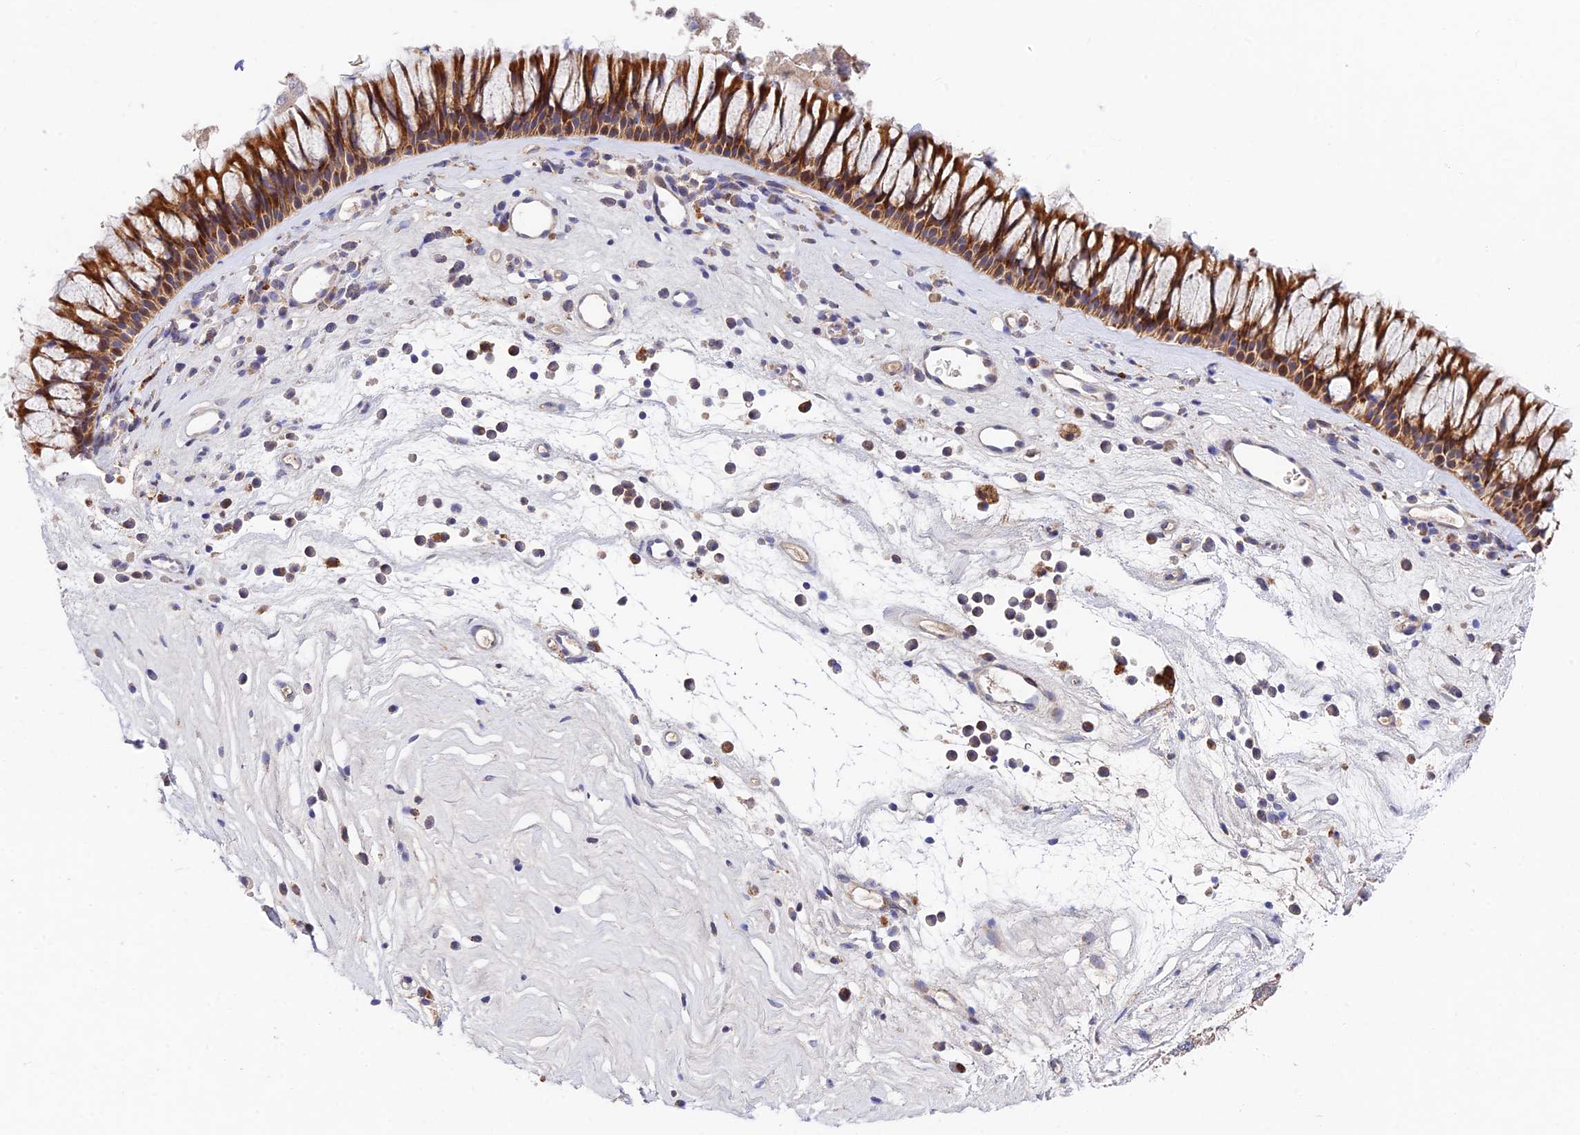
{"staining": {"intensity": "strong", "quantity": ">75%", "location": "cytoplasmic/membranous"}, "tissue": "nasopharynx", "cell_type": "Respiratory epithelial cells", "image_type": "normal", "snomed": [{"axis": "morphology", "description": "Normal tissue, NOS"}, {"axis": "morphology", "description": "Inflammation, NOS"}, {"axis": "morphology", "description": "Malignant melanoma, Metastatic site"}, {"axis": "topography", "description": "Nasopharynx"}], "caption": "Respiratory epithelial cells demonstrate high levels of strong cytoplasmic/membranous expression in about >75% of cells in benign human nasopharynx.", "gene": "FUOM", "patient": {"sex": "male", "age": 70}}